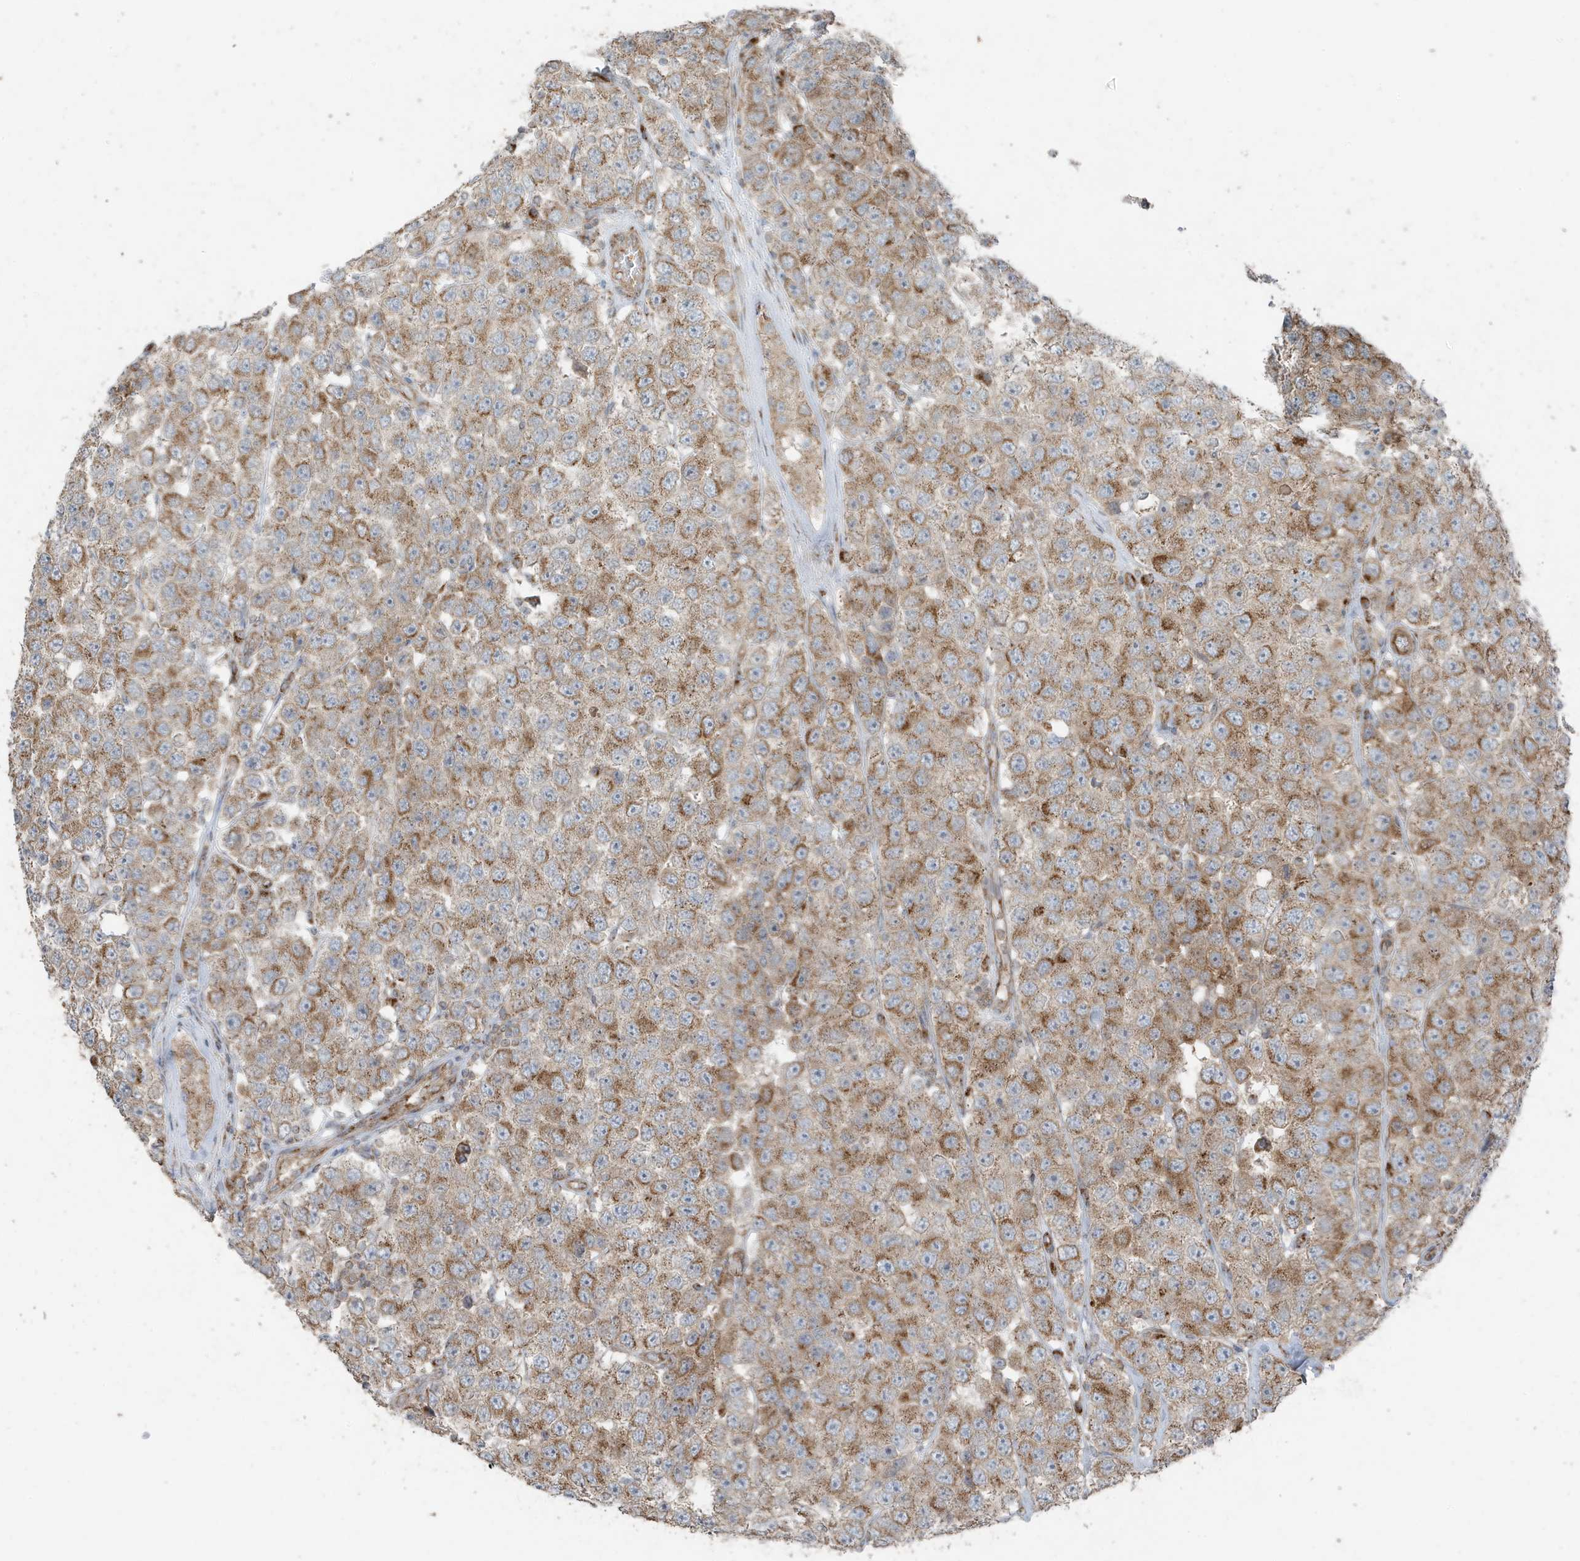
{"staining": {"intensity": "moderate", "quantity": ">75%", "location": "cytoplasmic/membranous"}, "tissue": "testis cancer", "cell_type": "Tumor cells", "image_type": "cancer", "snomed": [{"axis": "morphology", "description": "Seminoma, NOS"}, {"axis": "topography", "description": "Testis"}], "caption": "Immunohistochemical staining of testis seminoma displays medium levels of moderate cytoplasmic/membranous protein positivity in about >75% of tumor cells.", "gene": "GOLGA4", "patient": {"sex": "male", "age": 28}}